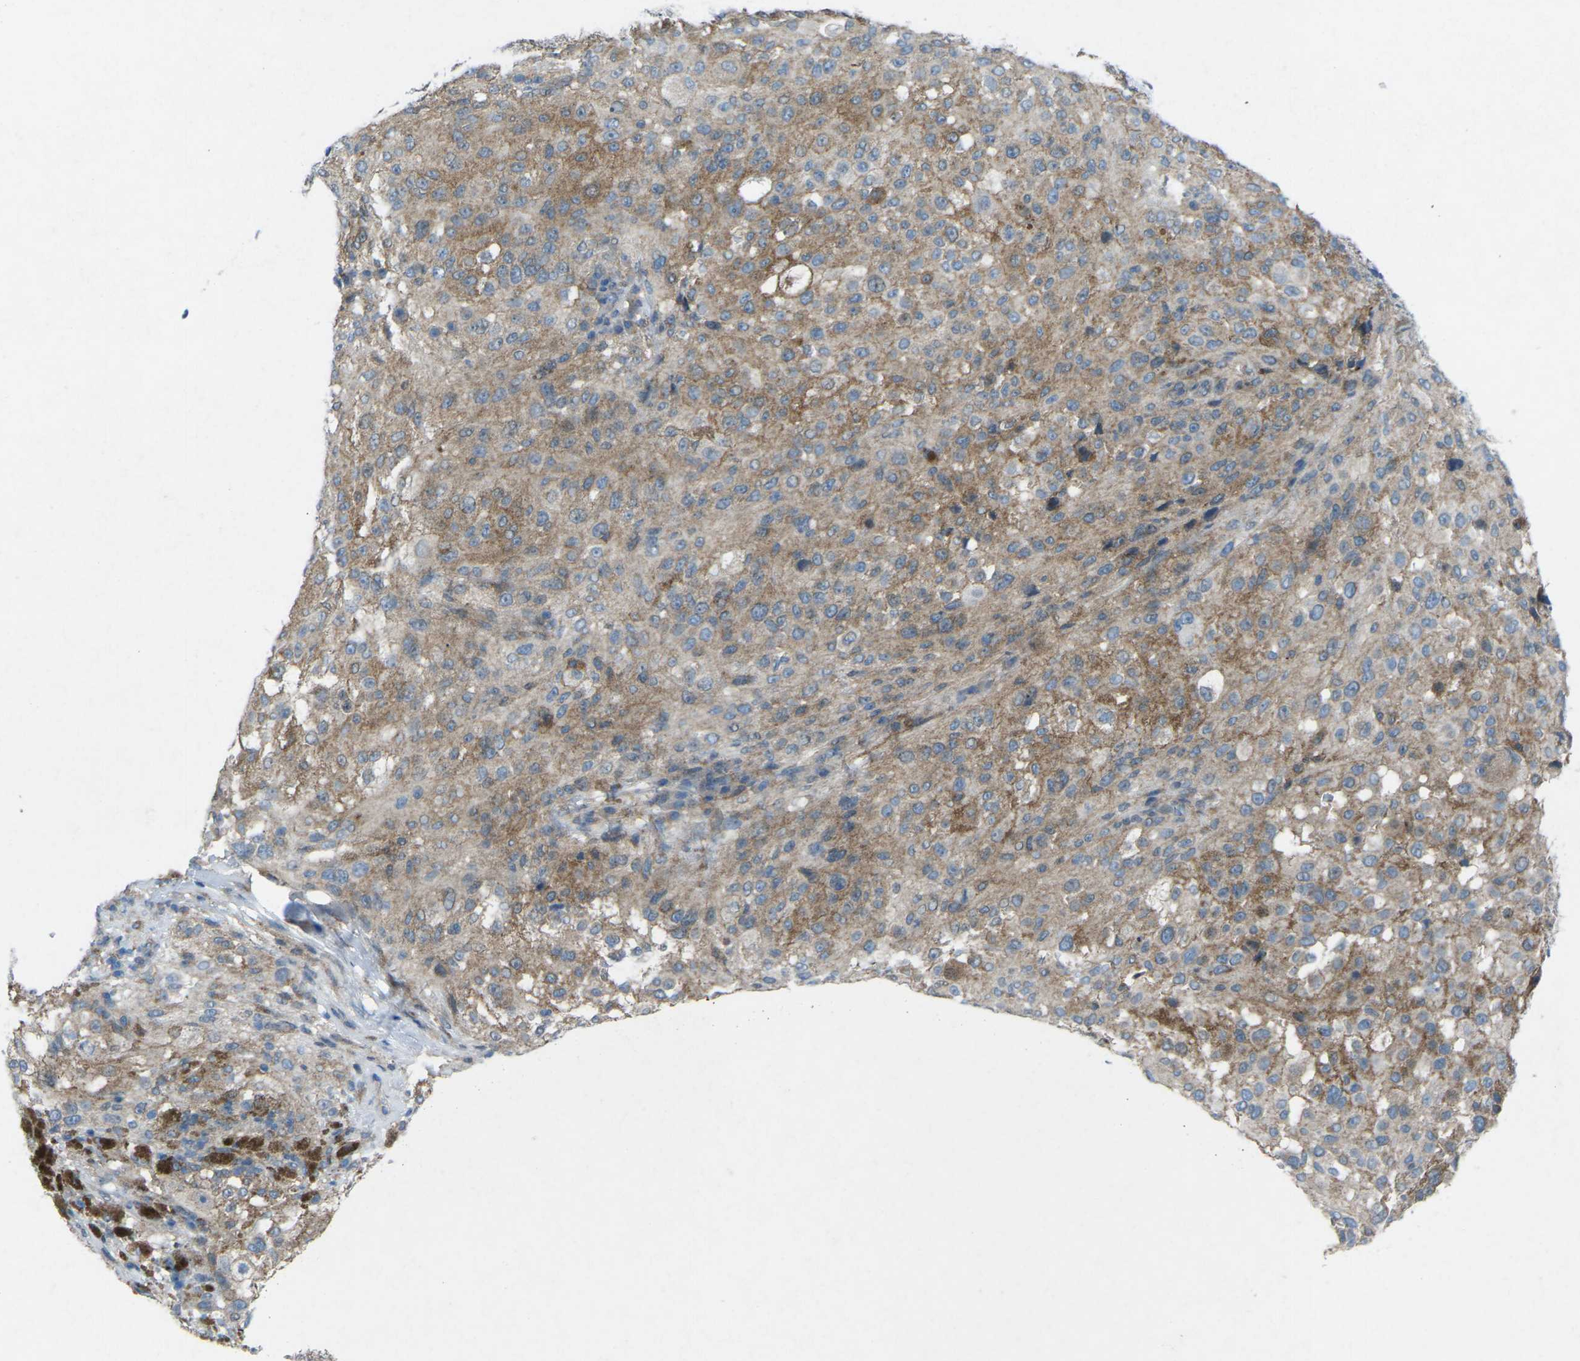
{"staining": {"intensity": "moderate", "quantity": ">75%", "location": "cytoplasmic/membranous"}, "tissue": "melanoma", "cell_type": "Tumor cells", "image_type": "cancer", "snomed": [{"axis": "morphology", "description": "Necrosis, NOS"}, {"axis": "morphology", "description": "Malignant melanoma, NOS"}, {"axis": "topography", "description": "Skin"}], "caption": "A medium amount of moderate cytoplasmic/membranous expression is present in about >75% of tumor cells in melanoma tissue.", "gene": "STK11", "patient": {"sex": "female", "age": 87}}